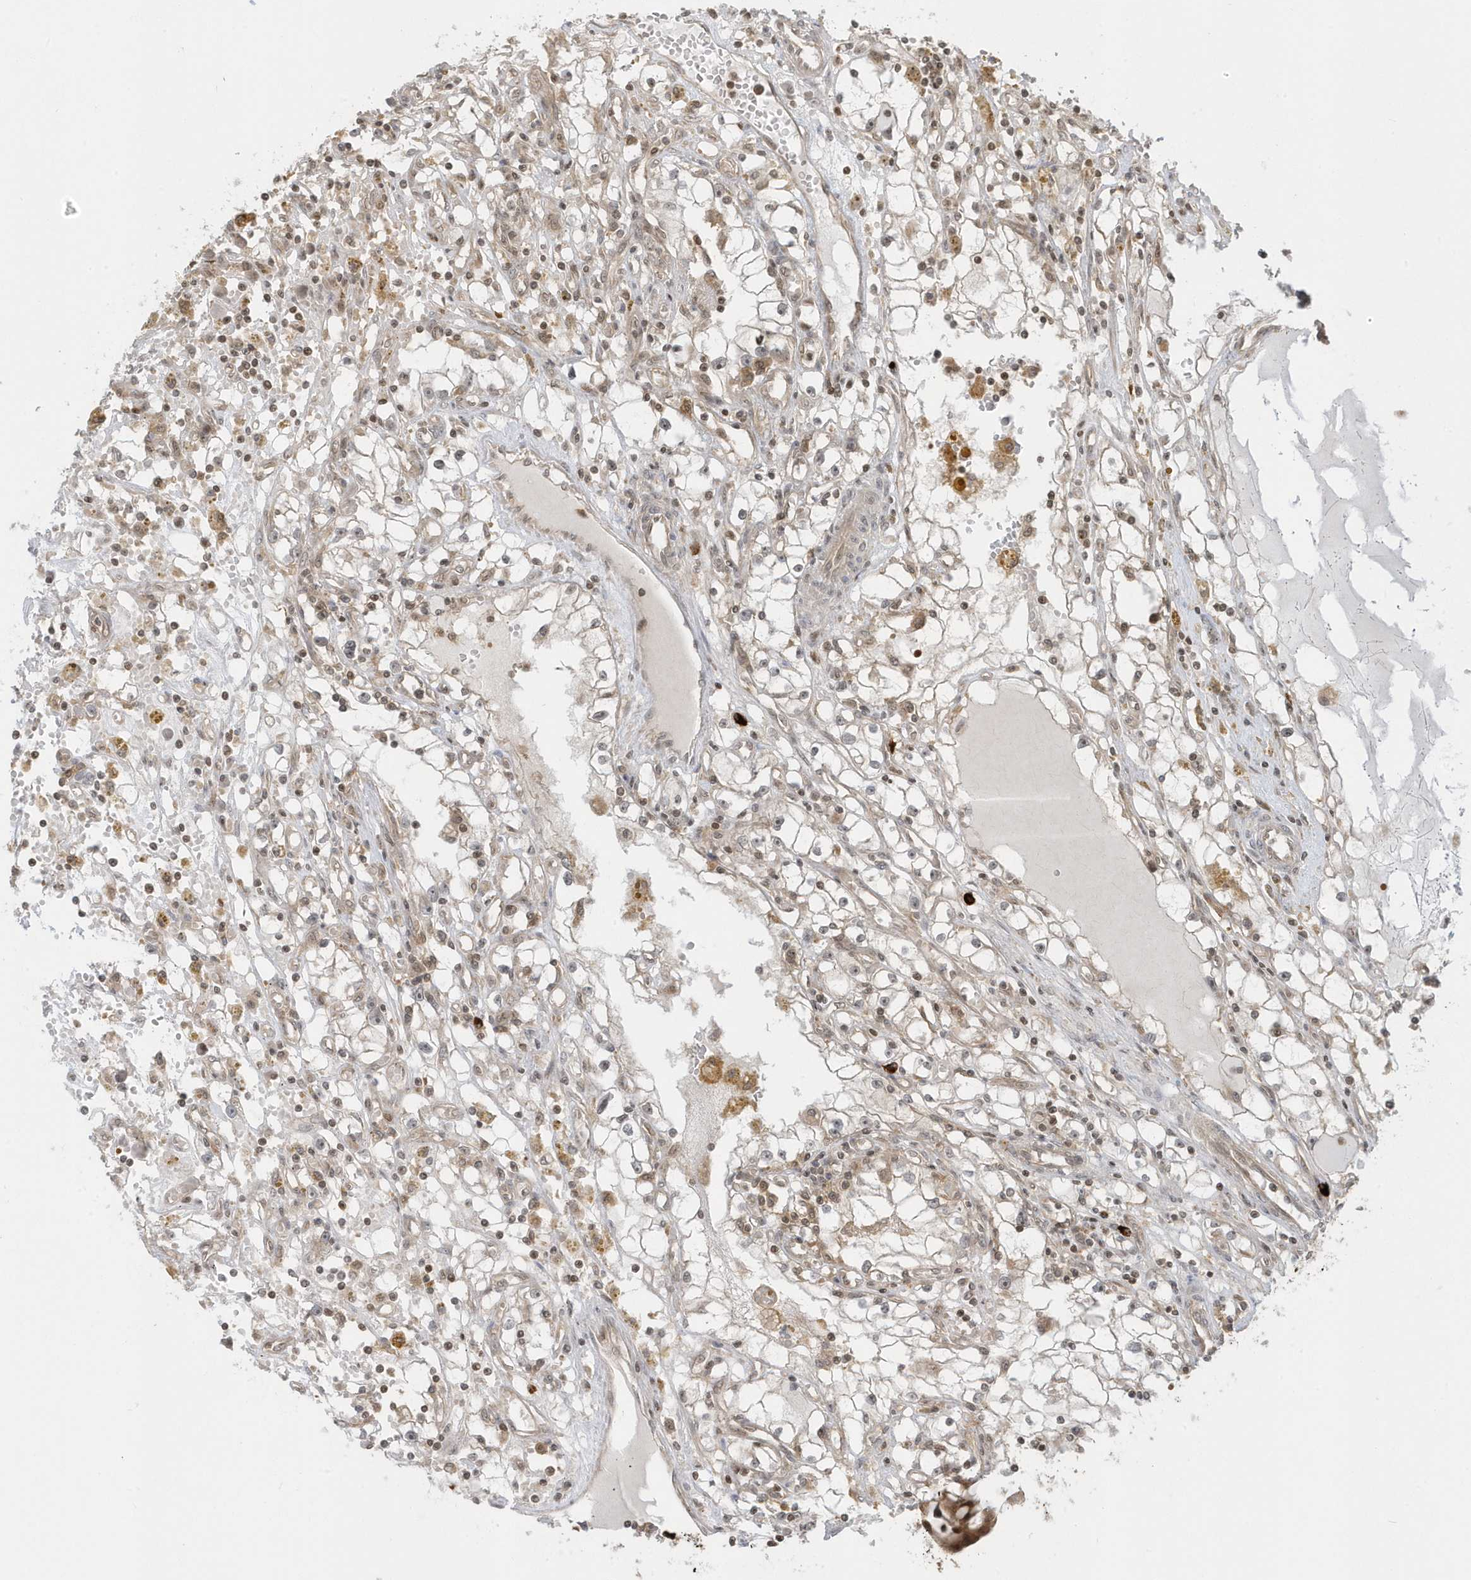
{"staining": {"intensity": "weak", "quantity": "25%-75%", "location": "cytoplasmic/membranous,nuclear"}, "tissue": "renal cancer", "cell_type": "Tumor cells", "image_type": "cancer", "snomed": [{"axis": "morphology", "description": "Adenocarcinoma, NOS"}, {"axis": "topography", "description": "Kidney"}], "caption": "Approximately 25%-75% of tumor cells in renal cancer show weak cytoplasmic/membranous and nuclear protein expression as visualized by brown immunohistochemical staining.", "gene": "PPP1R7", "patient": {"sex": "male", "age": 56}}